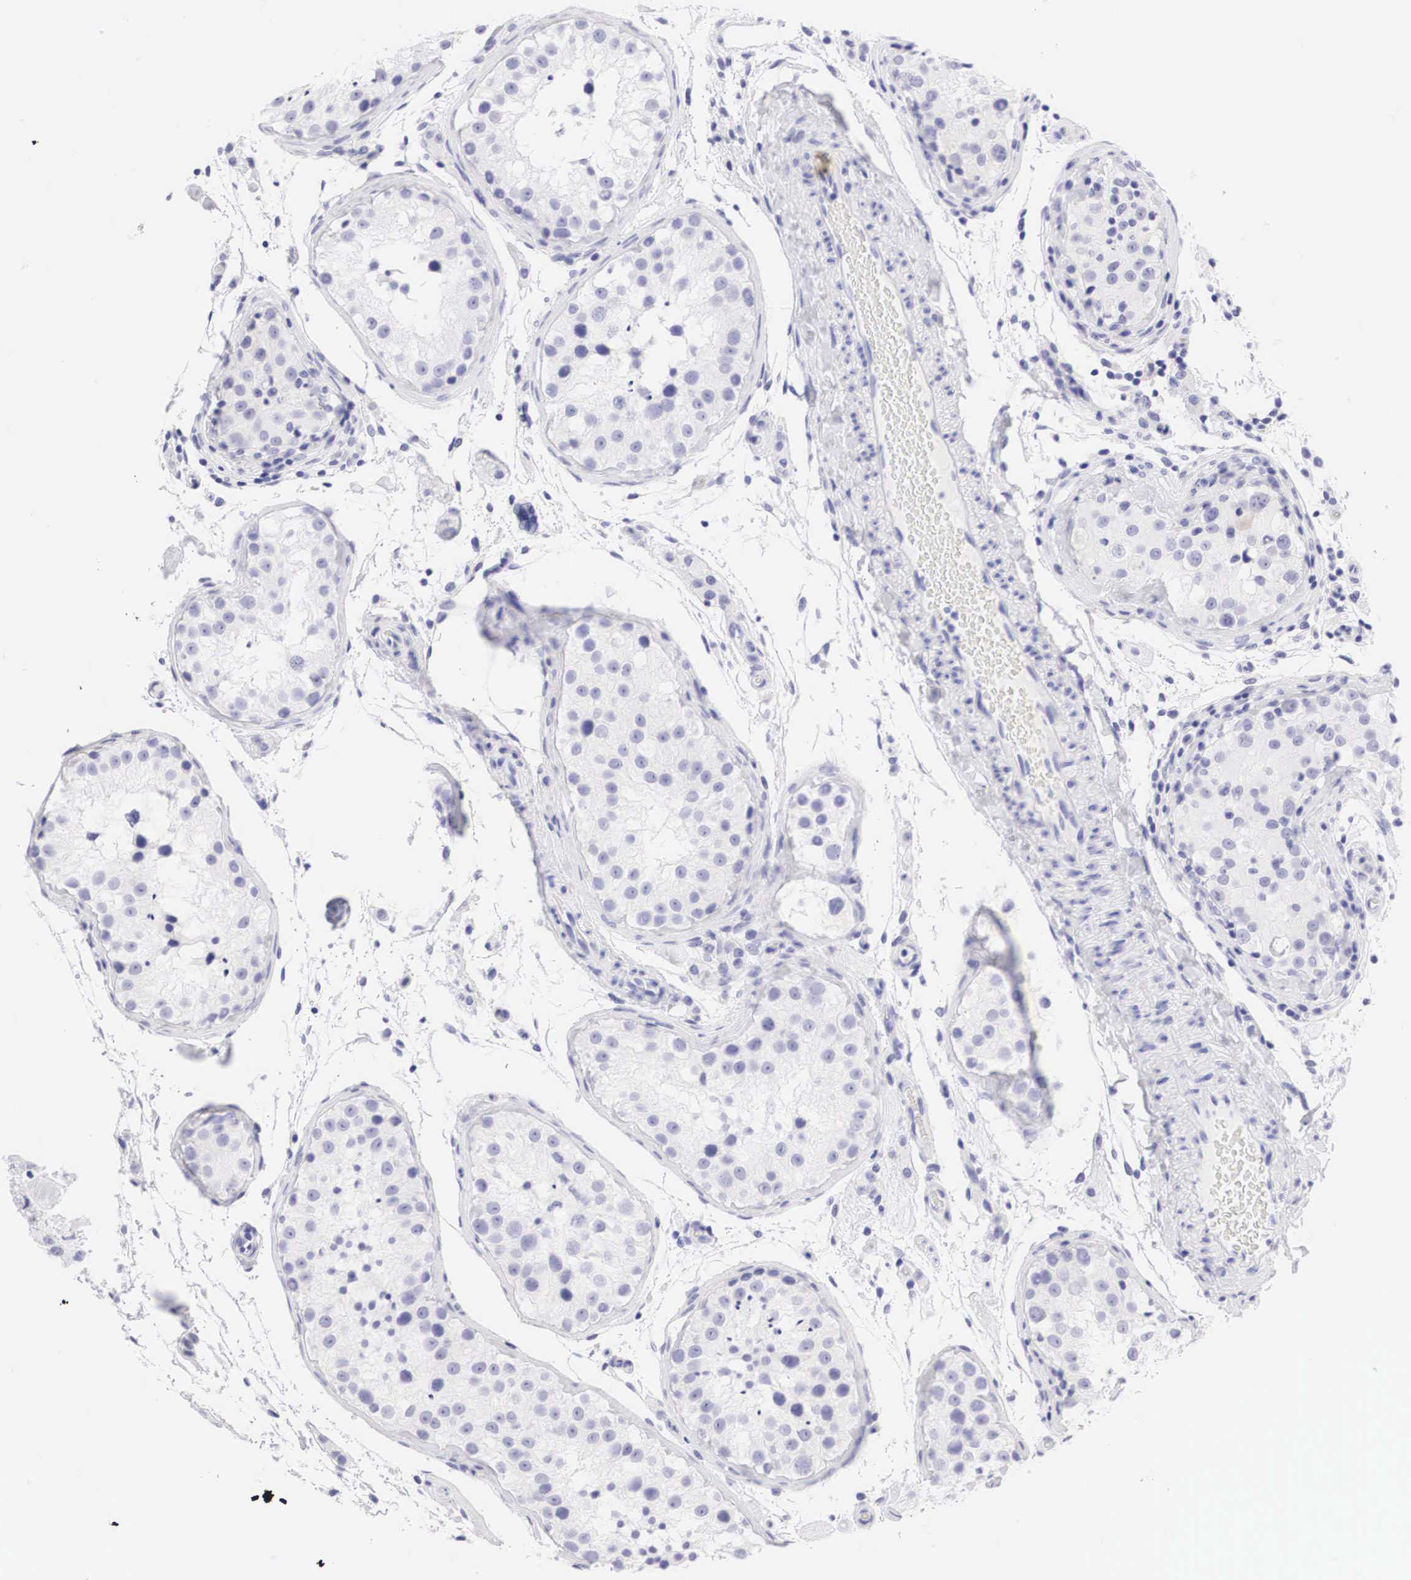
{"staining": {"intensity": "negative", "quantity": "none", "location": "none"}, "tissue": "testis", "cell_type": "Cells in seminiferous ducts", "image_type": "normal", "snomed": [{"axis": "morphology", "description": "Normal tissue, NOS"}, {"axis": "topography", "description": "Testis"}], "caption": "Protein analysis of benign testis exhibits no significant staining in cells in seminiferous ducts. The staining was performed using DAB to visualize the protein expression in brown, while the nuclei were stained in blue with hematoxylin (Magnification: 20x).", "gene": "TYR", "patient": {"sex": "male", "age": 24}}